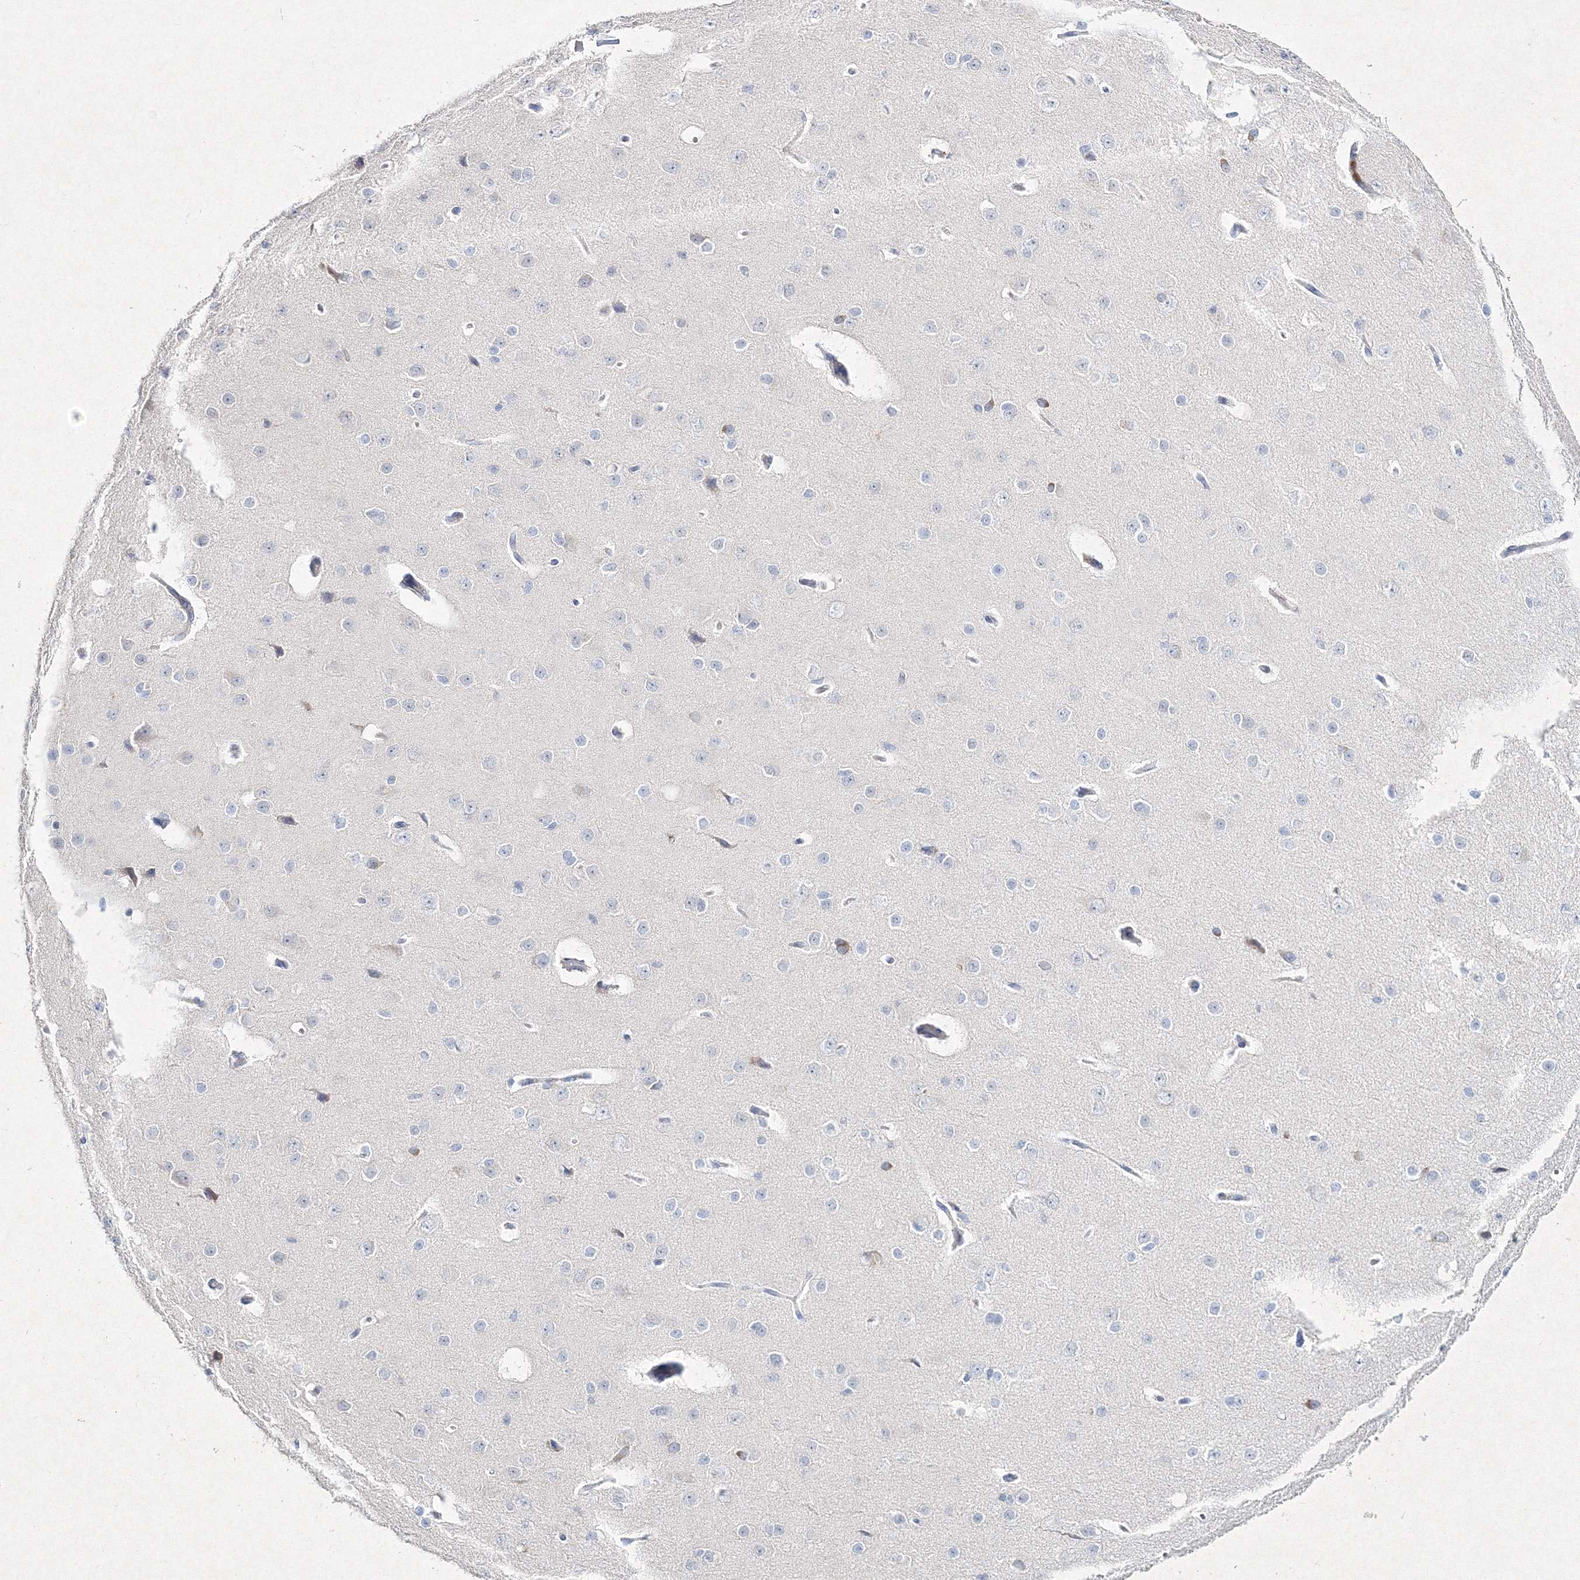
{"staining": {"intensity": "negative", "quantity": "none", "location": "none"}, "tissue": "cerebral cortex", "cell_type": "Endothelial cells", "image_type": "normal", "snomed": [{"axis": "morphology", "description": "Normal tissue, NOS"}, {"axis": "morphology", "description": "Developmental malformation"}, {"axis": "topography", "description": "Cerebral cortex"}], "caption": "There is no significant expression in endothelial cells of cerebral cortex. (Stains: DAB (3,3'-diaminobenzidine) immunohistochemistry with hematoxylin counter stain, Microscopy: brightfield microscopy at high magnification).", "gene": "HCST", "patient": {"sex": "female", "age": 30}}